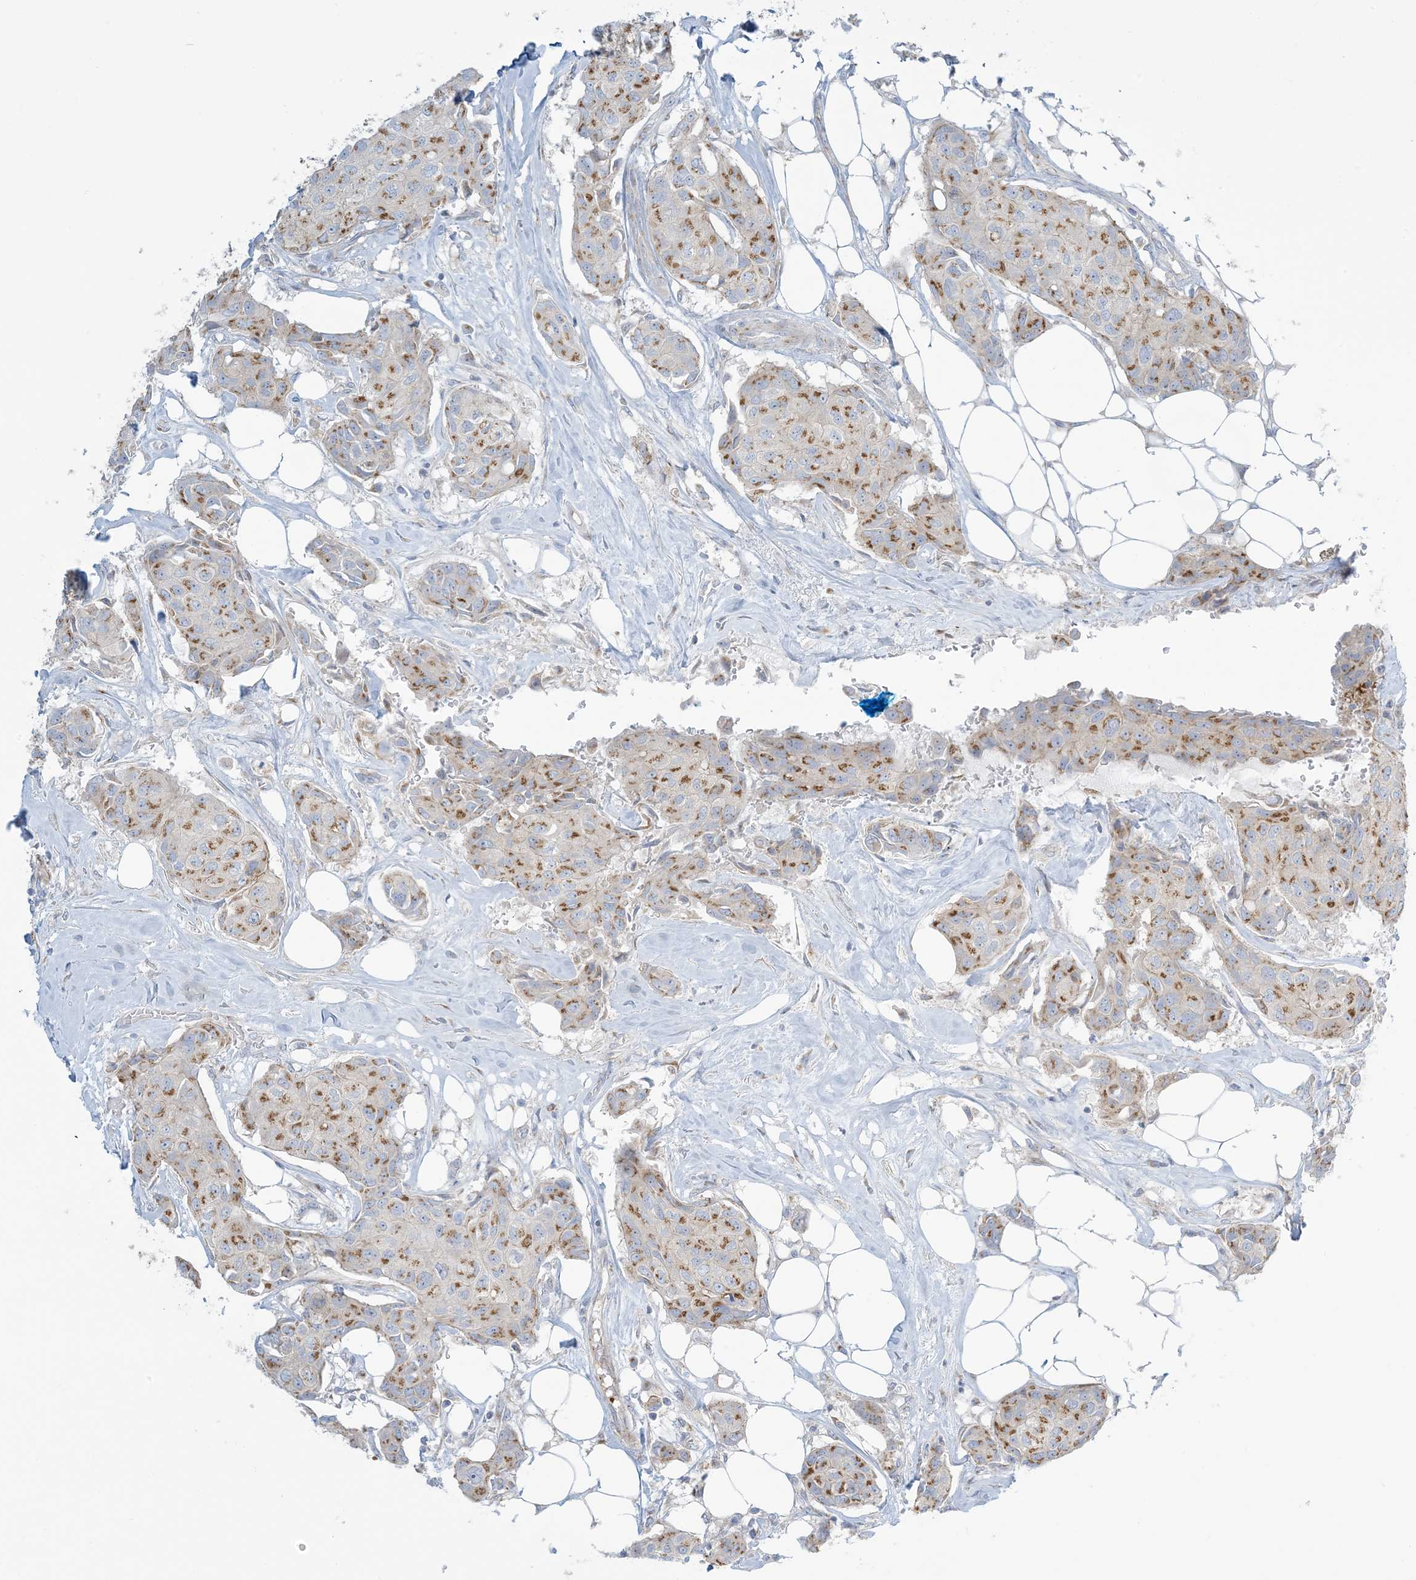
{"staining": {"intensity": "moderate", "quantity": ">75%", "location": "cytoplasmic/membranous"}, "tissue": "breast cancer", "cell_type": "Tumor cells", "image_type": "cancer", "snomed": [{"axis": "morphology", "description": "Duct carcinoma"}, {"axis": "topography", "description": "Breast"}], "caption": "A histopathology image of breast infiltrating ductal carcinoma stained for a protein displays moderate cytoplasmic/membranous brown staining in tumor cells.", "gene": "AFTPH", "patient": {"sex": "female", "age": 80}}